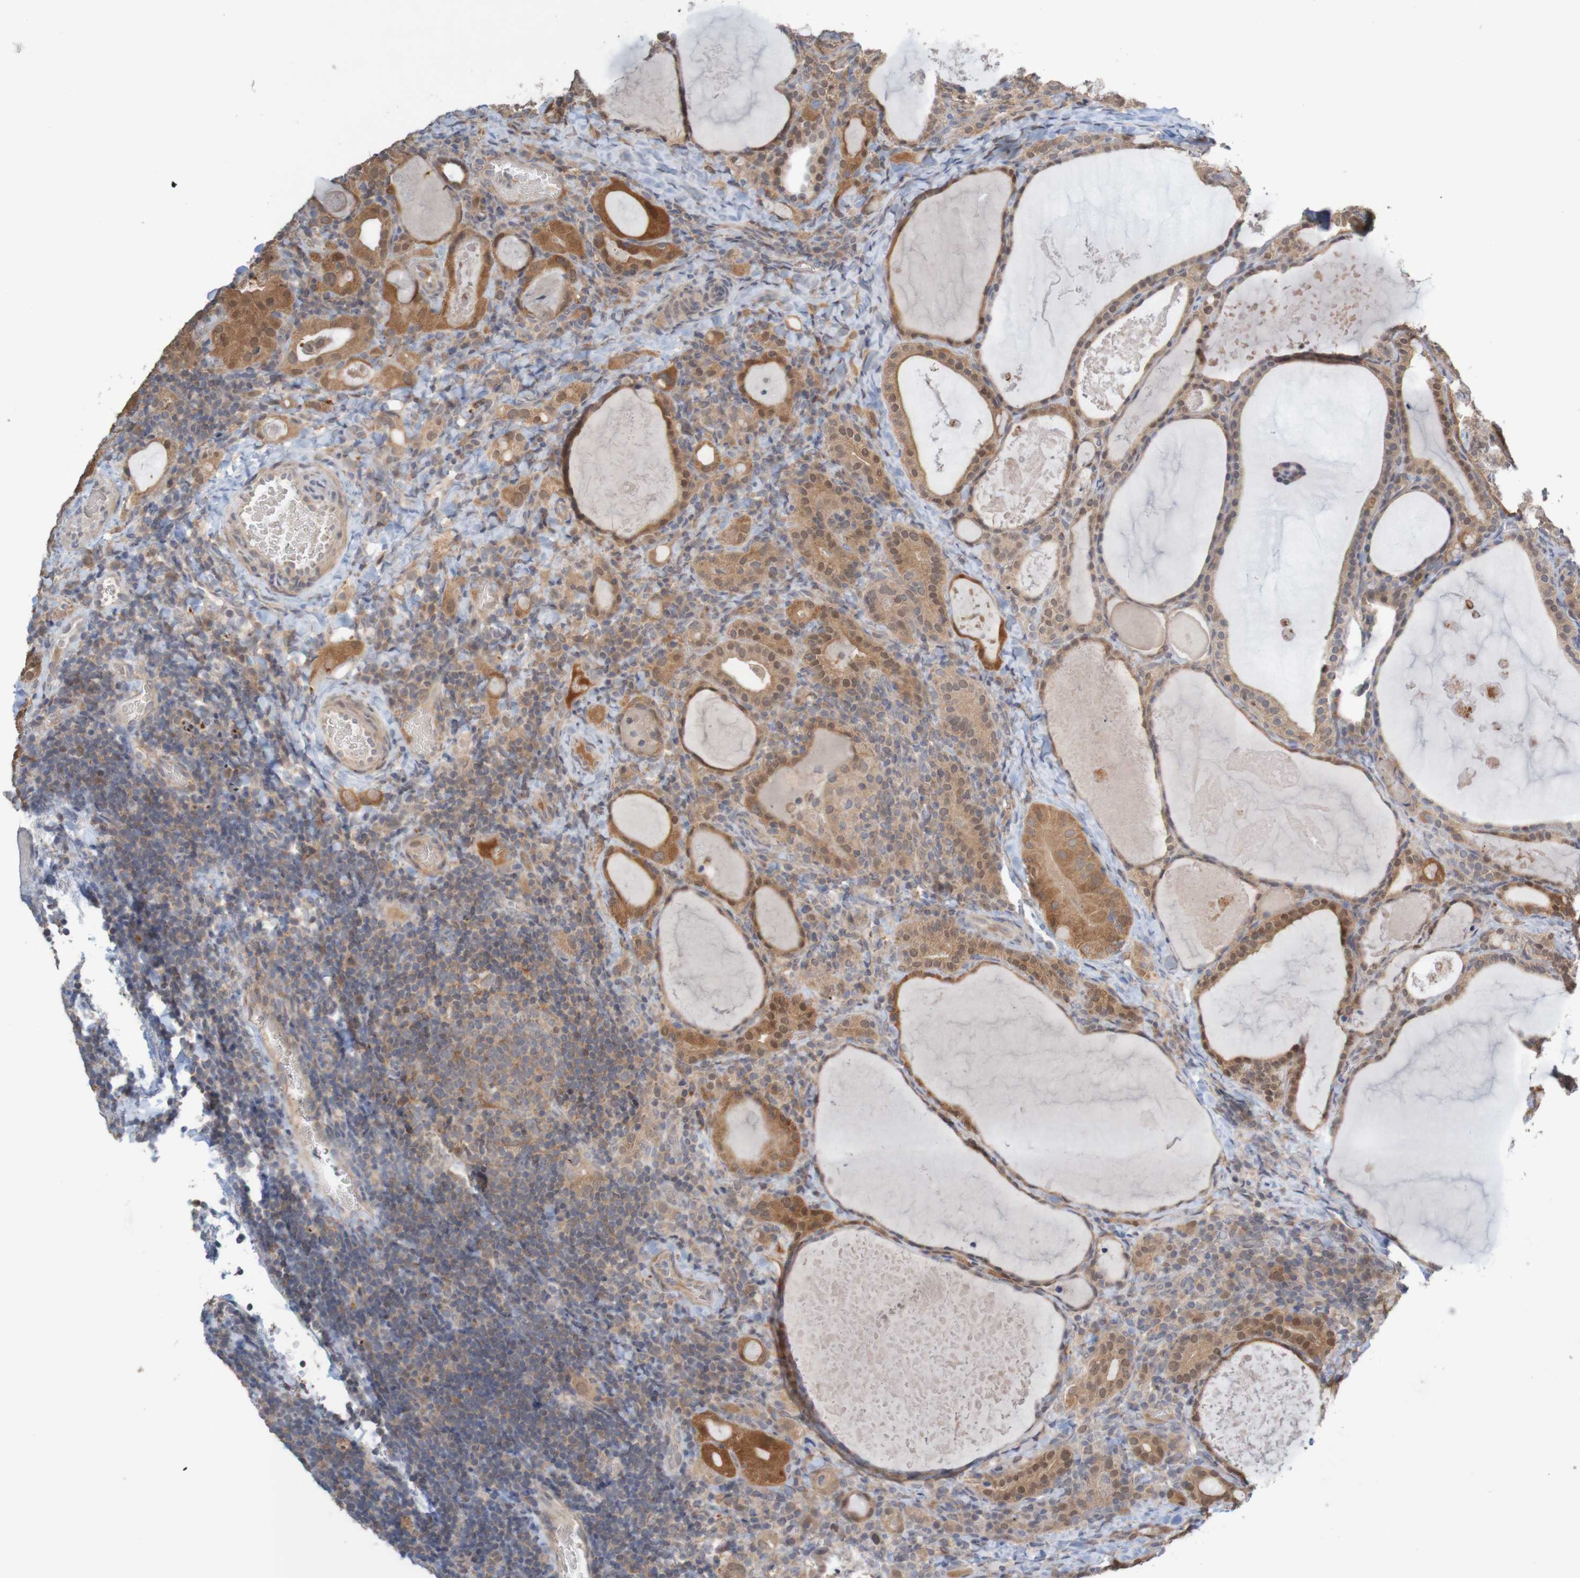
{"staining": {"intensity": "moderate", "quantity": ">75%", "location": "cytoplasmic/membranous"}, "tissue": "thyroid cancer", "cell_type": "Tumor cells", "image_type": "cancer", "snomed": [{"axis": "morphology", "description": "Papillary adenocarcinoma, NOS"}, {"axis": "topography", "description": "Thyroid gland"}], "caption": "High-power microscopy captured an IHC image of papillary adenocarcinoma (thyroid), revealing moderate cytoplasmic/membranous staining in approximately >75% of tumor cells. The staining is performed using DAB (3,3'-diaminobenzidine) brown chromogen to label protein expression. The nuclei are counter-stained blue using hematoxylin.", "gene": "ANKK1", "patient": {"sex": "female", "age": 42}}